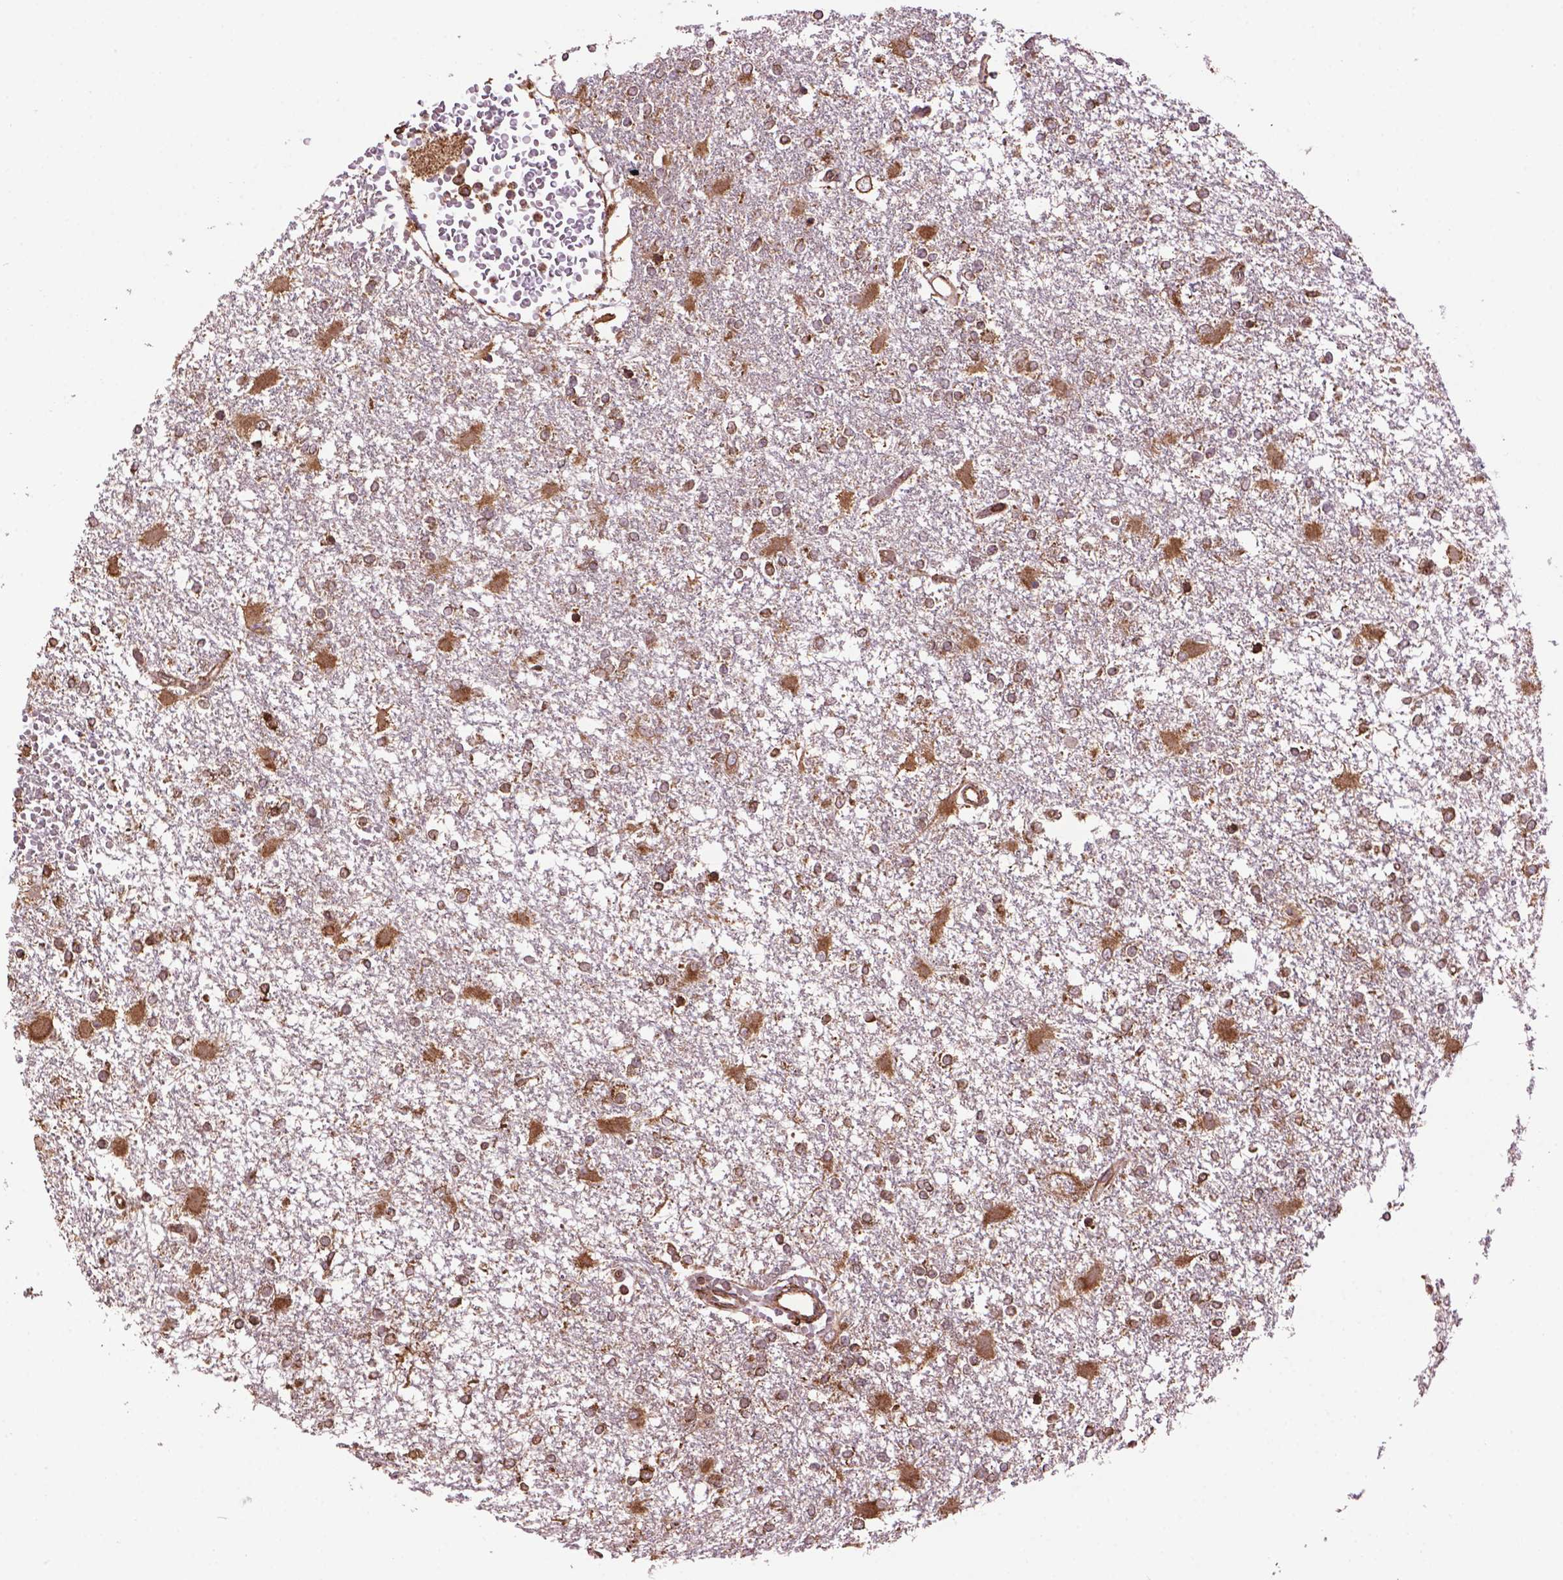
{"staining": {"intensity": "moderate", "quantity": ">75%", "location": "cytoplasmic/membranous"}, "tissue": "glioma", "cell_type": "Tumor cells", "image_type": "cancer", "snomed": [{"axis": "morphology", "description": "Glioma, malignant, High grade"}, {"axis": "topography", "description": "Cerebral cortex"}], "caption": "Immunohistochemistry (DAB) staining of glioma displays moderate cytoplasmic/membranous protein staining in approximately >75% of tumor cells. (DAB IHC, brown staining for protein, blue staining for nuclei).", "gene": "PPP2R5E", "patient": {"sex": "male", "age": 79}}